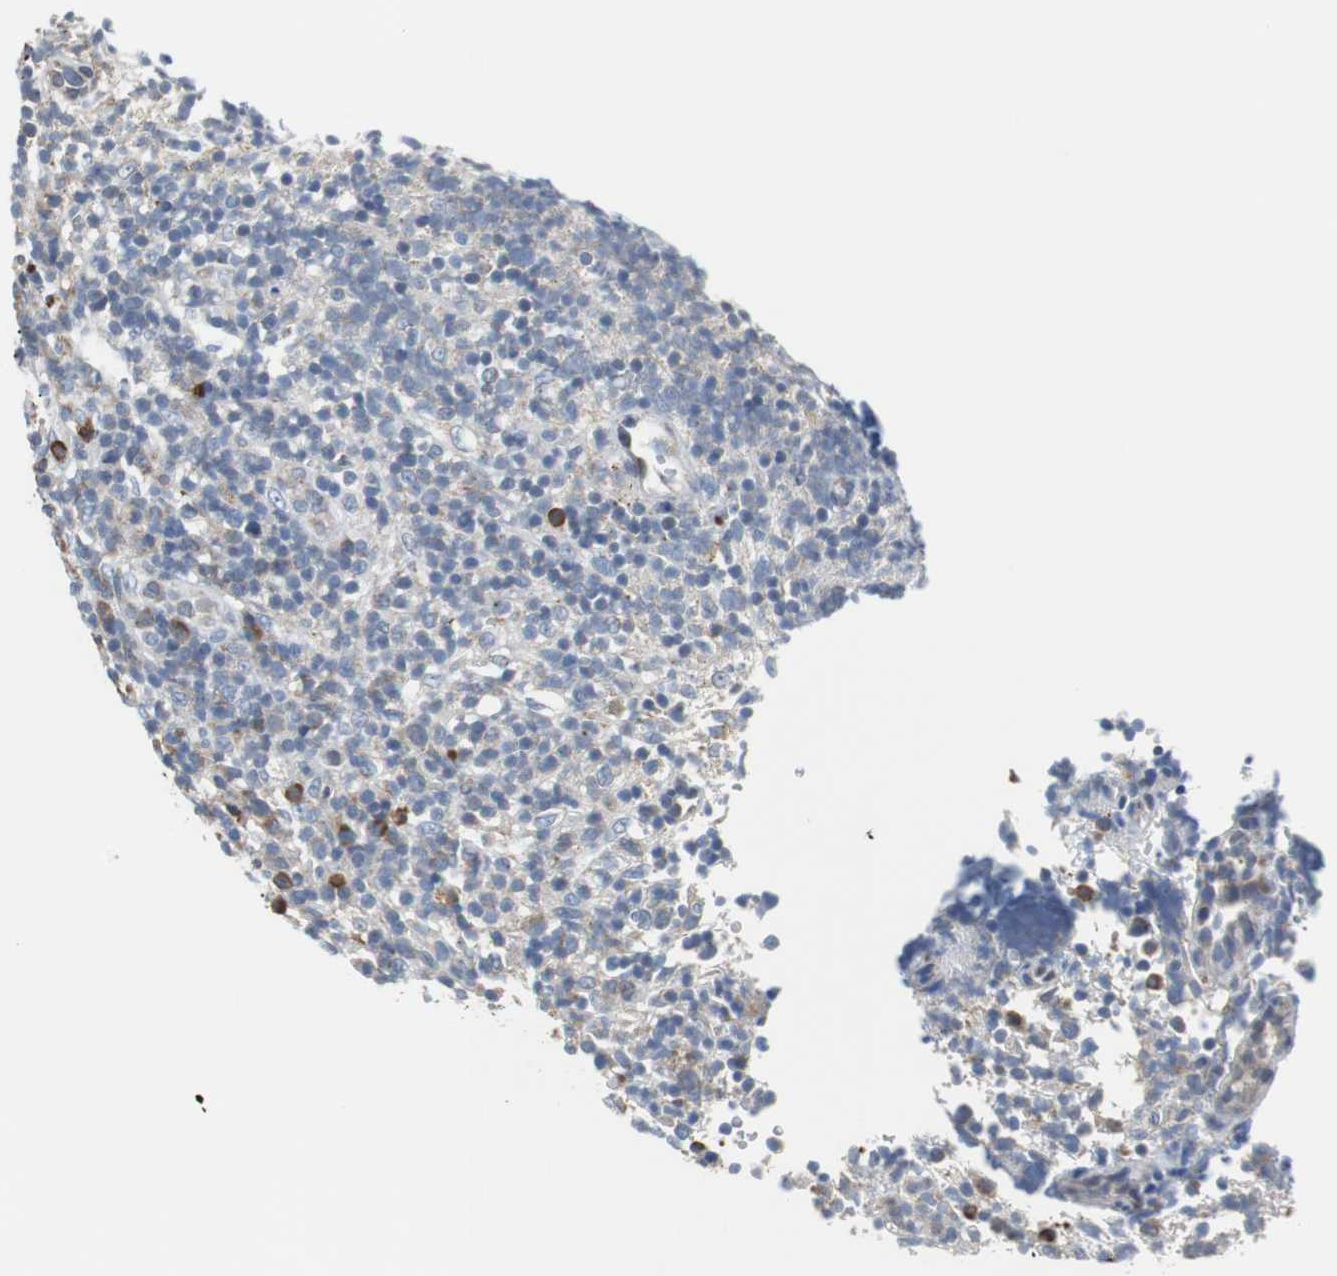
{"staining": {"intensity": "weak", "quantity": "<25%", "location": "cytoplasmic/membranous"}, "tissue": "lymphoma", "cell_type": "Tumor cells", "image_type": "cancer", "snomed": [{"axis": "morphology", "description": "Malignant lymphoma, non-Hodgkin's type, High grade"}, {"axis": "topography", "description": "Lymph node"}], "caption": "Protein analysis of lymphoma displays no significant positivity in tumor cells.", "gene": "PDIA4", "patient": {"sex": "female", "age": 76}}